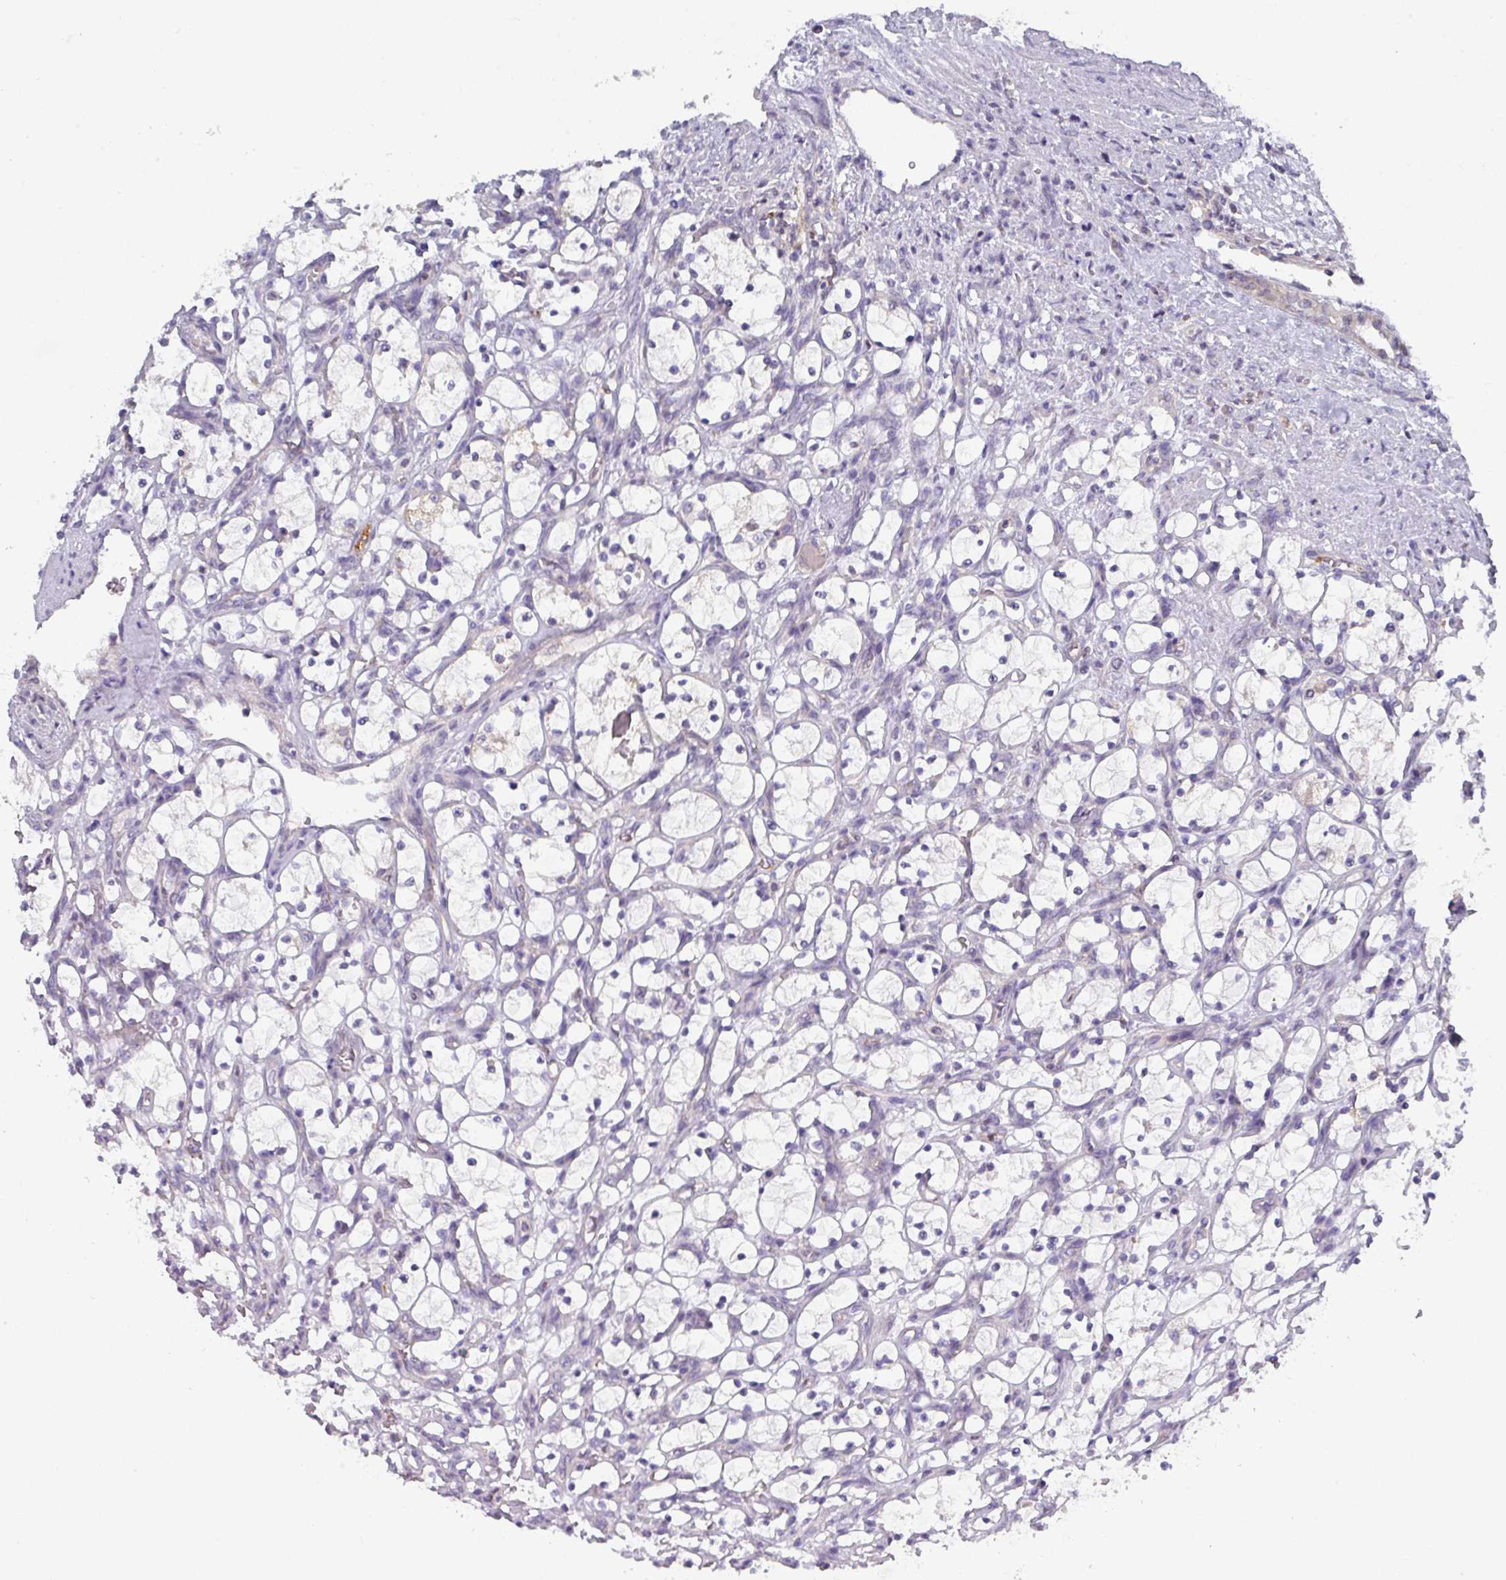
{"staining": {"intensity": "negative", "quantity": "none", "location": "none"}, "tissue": "renal cancer", "cell_type": "Tumor cells", "image_type": "cancer", "snomed": [{"axis": "morphology", "description": "Adenocarcinoma, NOS"}, {"axis": "topography", "description": "Kidney"}], "caption": "A high-resolution micrograph shows immunohistochemistry (IHC) staining of renal adenocarcinoma, which displays no significant staining in tumor cells.", "gene": "DCAF12L2", "patient": {"sex": "female", "age": 69}}